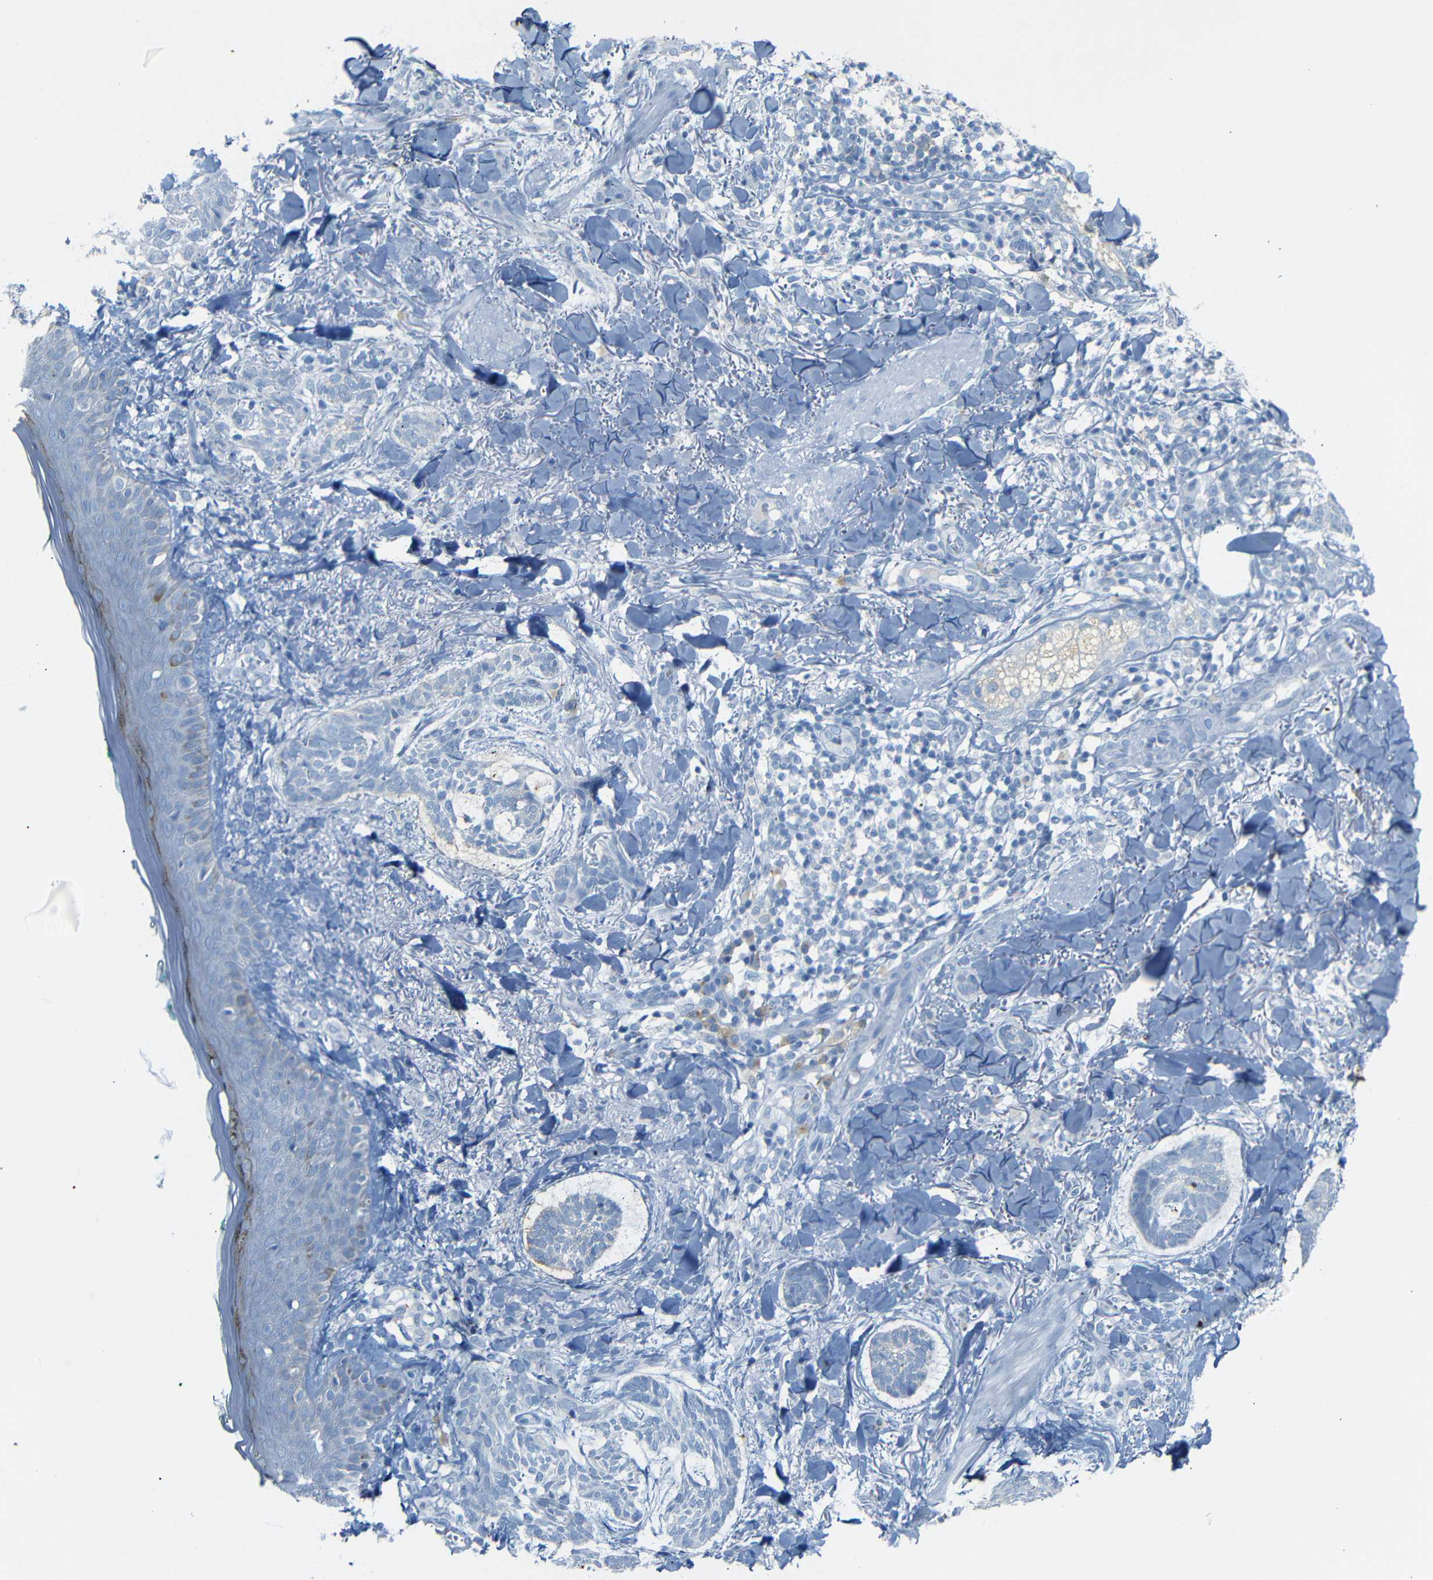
{"staining": {"intensity": "negative", "quantity": "none", "location": "none"}, "tissue": "skin cancer", "cell_type": "Tumor cells", "image_type": "cancer", "snomed": [{"axis": "morphology", "description": "Basal cell carcinoma"}, {"axis": "topography", "description": "Skin"}], "caption": "Skin cancer (basal cell carcinoma) was stained to show a protein in brown. There is no significant expression in tumor cells.", "gene": "FCRL1", "patient": {"sex": "male", "age": 43}}